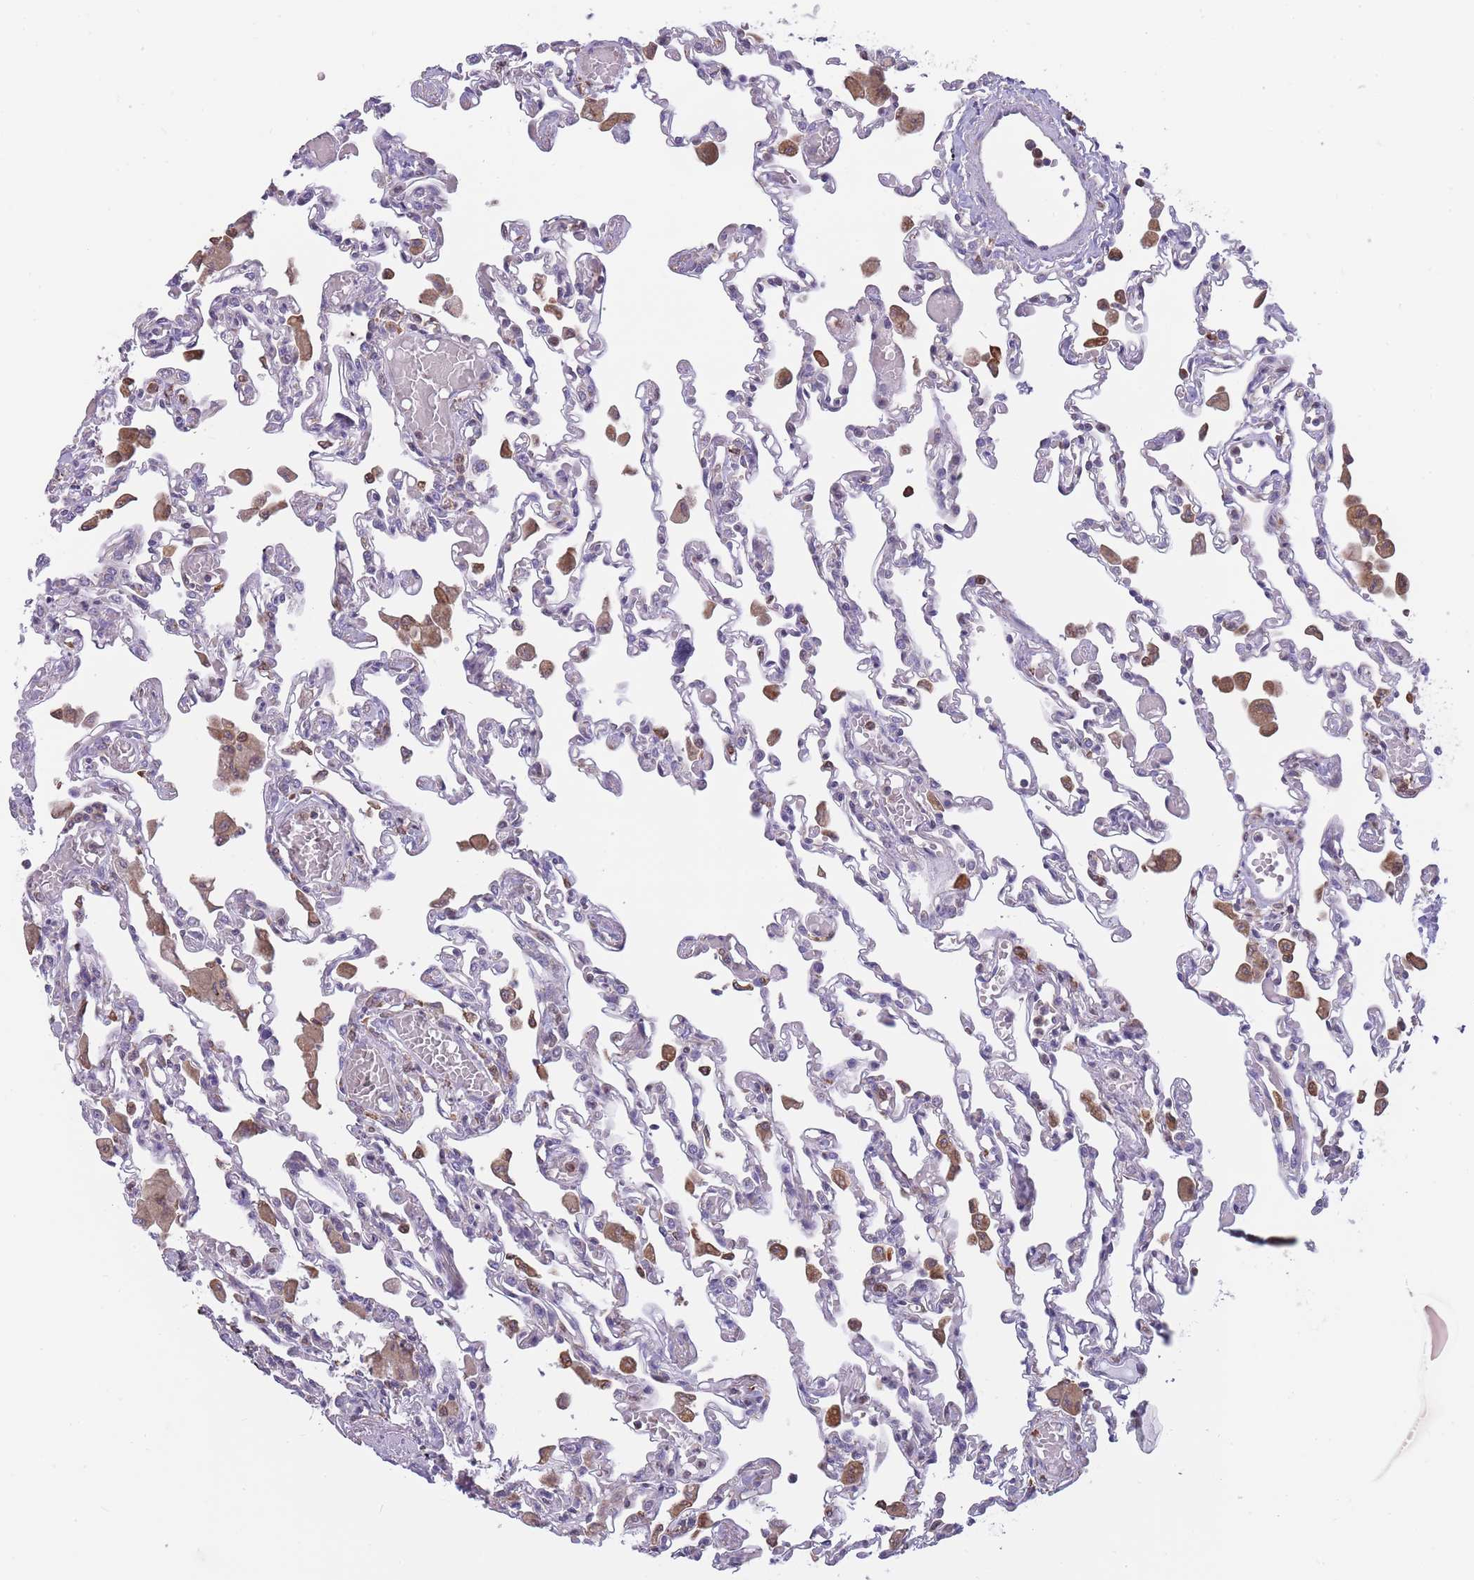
{"staining": {"intensity": "negative", "quantity": "none", "location": "none"}, "tissue": "lung", "cell_type": "Alveolar cells", "image_type": "normal", "snomed": [{"axis": "morphology", "description": "Normal tissue, NOS"}, {"axis": "topography", "description": "Bronchus"}, {"axis": "topography", "description": "Lung"}], "caption": "Lung stained for a protein using immunohistochemistry demonstrates no expression alveolar cells.", "gene": "ZNF662", "patient": {"sex": "female", "age": 49}}